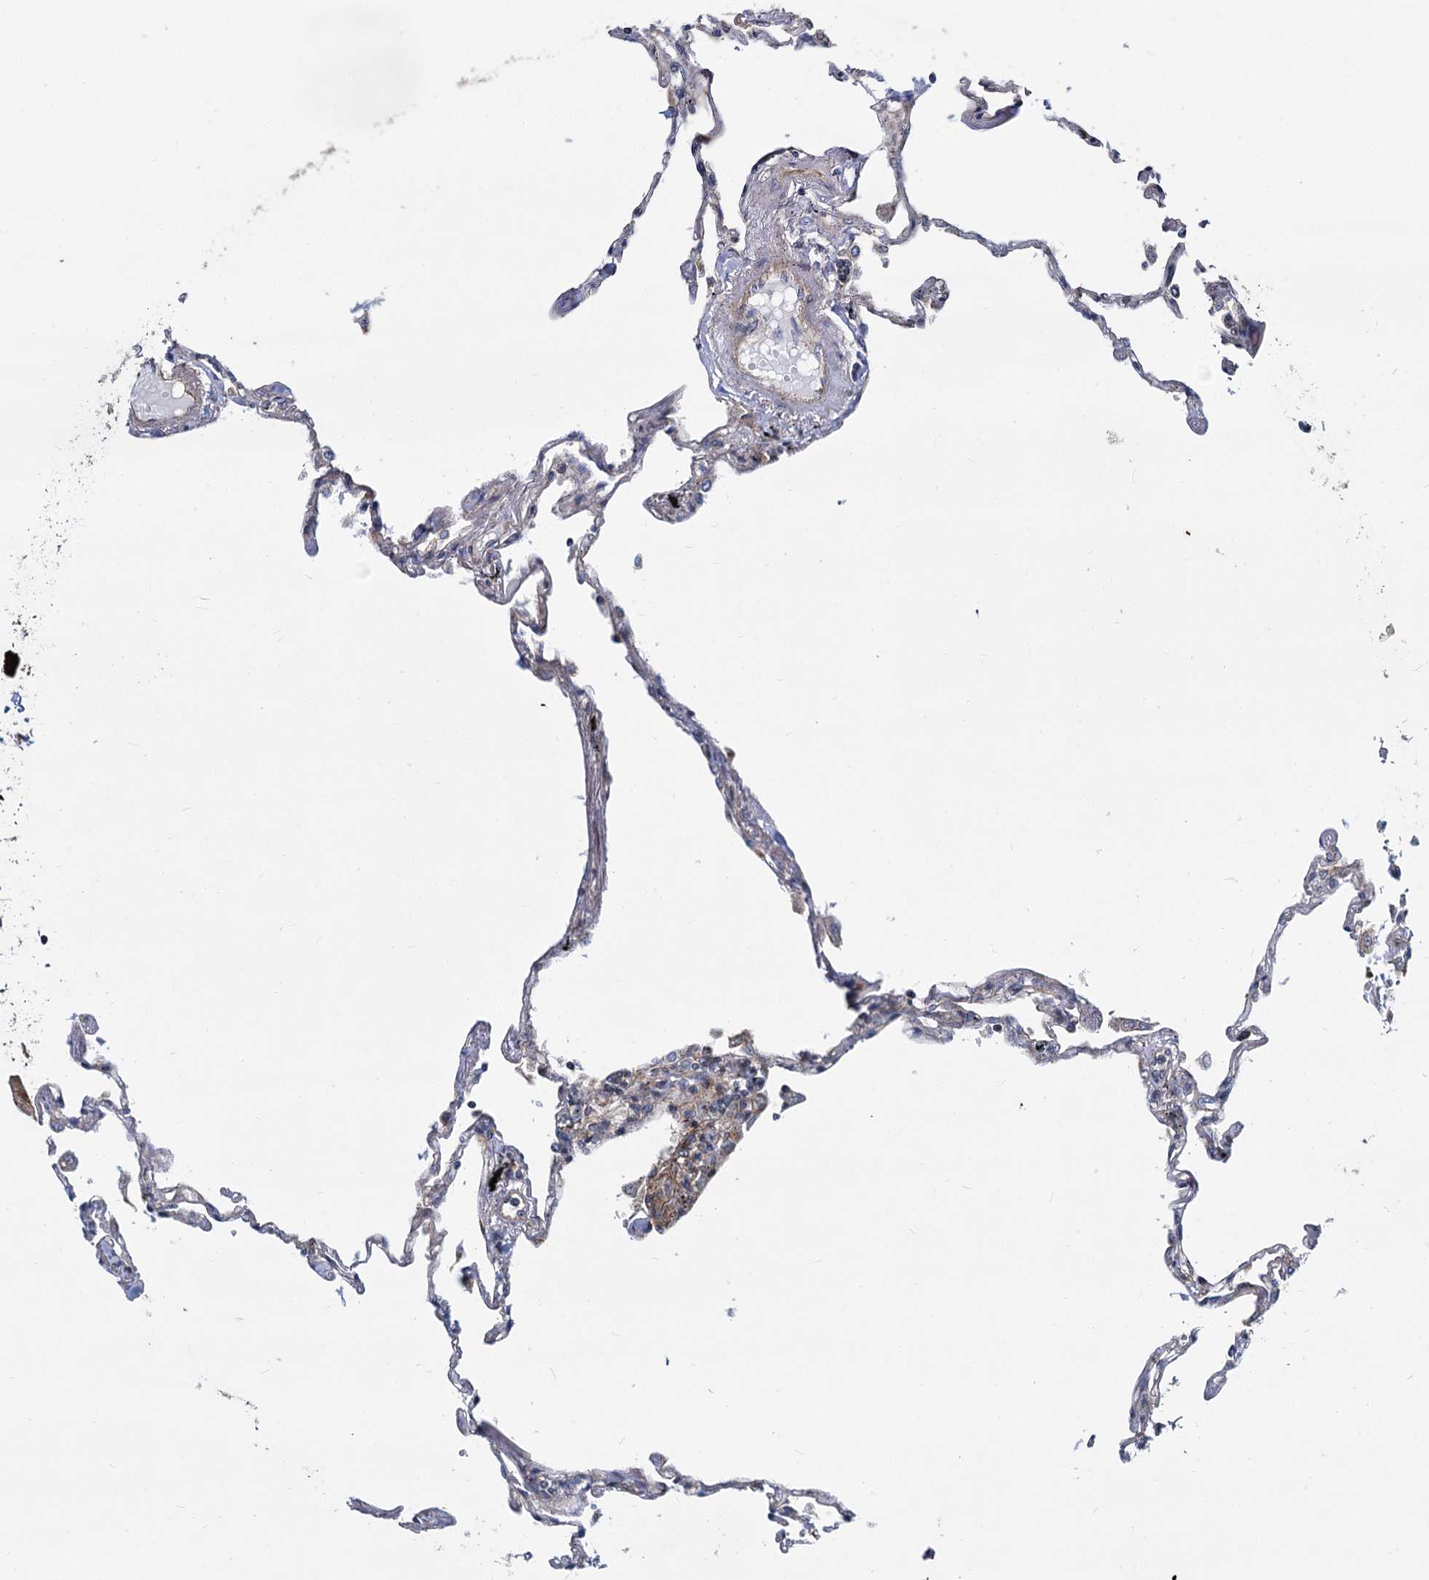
{"staining": {"intensity": "weak", "quantity": "<25%", "location": "cytoplasmic/membranous"}, "tissue": "lung", "cell_type": "Alveolar cells", "image_type": "normal", "snomed": [{"axis": "morphology", "description": "Normal tissue, NOS"}, {"axis": "topography", "description": "Lung"}], "caption": "Lung was stained to show a protein in brown. There is no significant staining in alveolar cells. The staining was performed using DAB (3,3'-diaminobenzidine) to visualize the protein expression in brown, while the nuclei were stained in blue with hematoxylin (Magnification: 20x).", "gene": "PSEN1", "patient": {"sex": "female", "age": 67}}